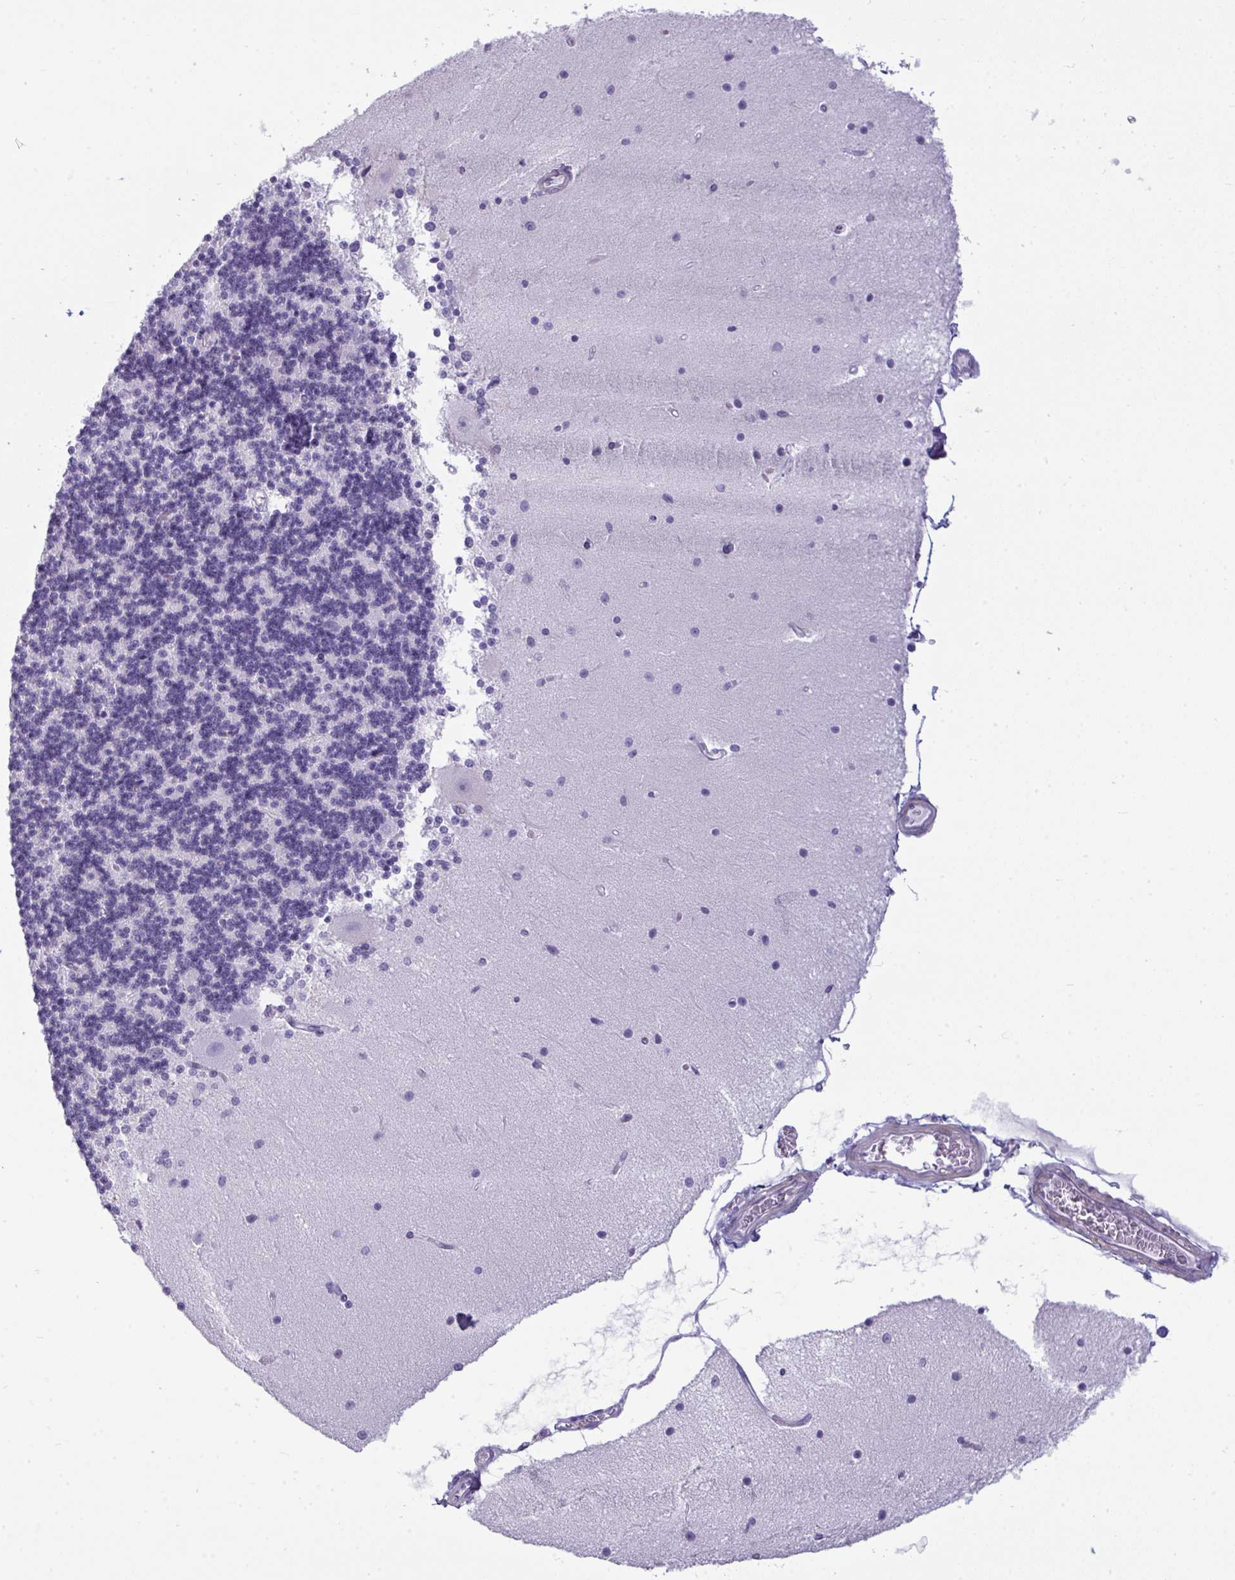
{"staining": {"intensity": "negative", "quantity": "none", "location": "none"}, "tissue": "cerebellum", "cell_type": "Cells in granular layer", "image_type": "normal", "snomed": [{"axis": "morphology", "description": "Normal tissue, NOS"}, {"axis": "topography", "description": "Cerebellum"}], "caption": "This image is of normal cerebellum stained with IHC to label a protein in brown with the nuclei are counter-stained blue. There is no expression in cells in granular layer. (Brightfield microscopy of DAB (3,3'-diaminobenzidine) immunohistochemistry (IHC) at high magnification).", "gene": "ARHGAP42", "patient": {"sex": "female", "age": 54}}